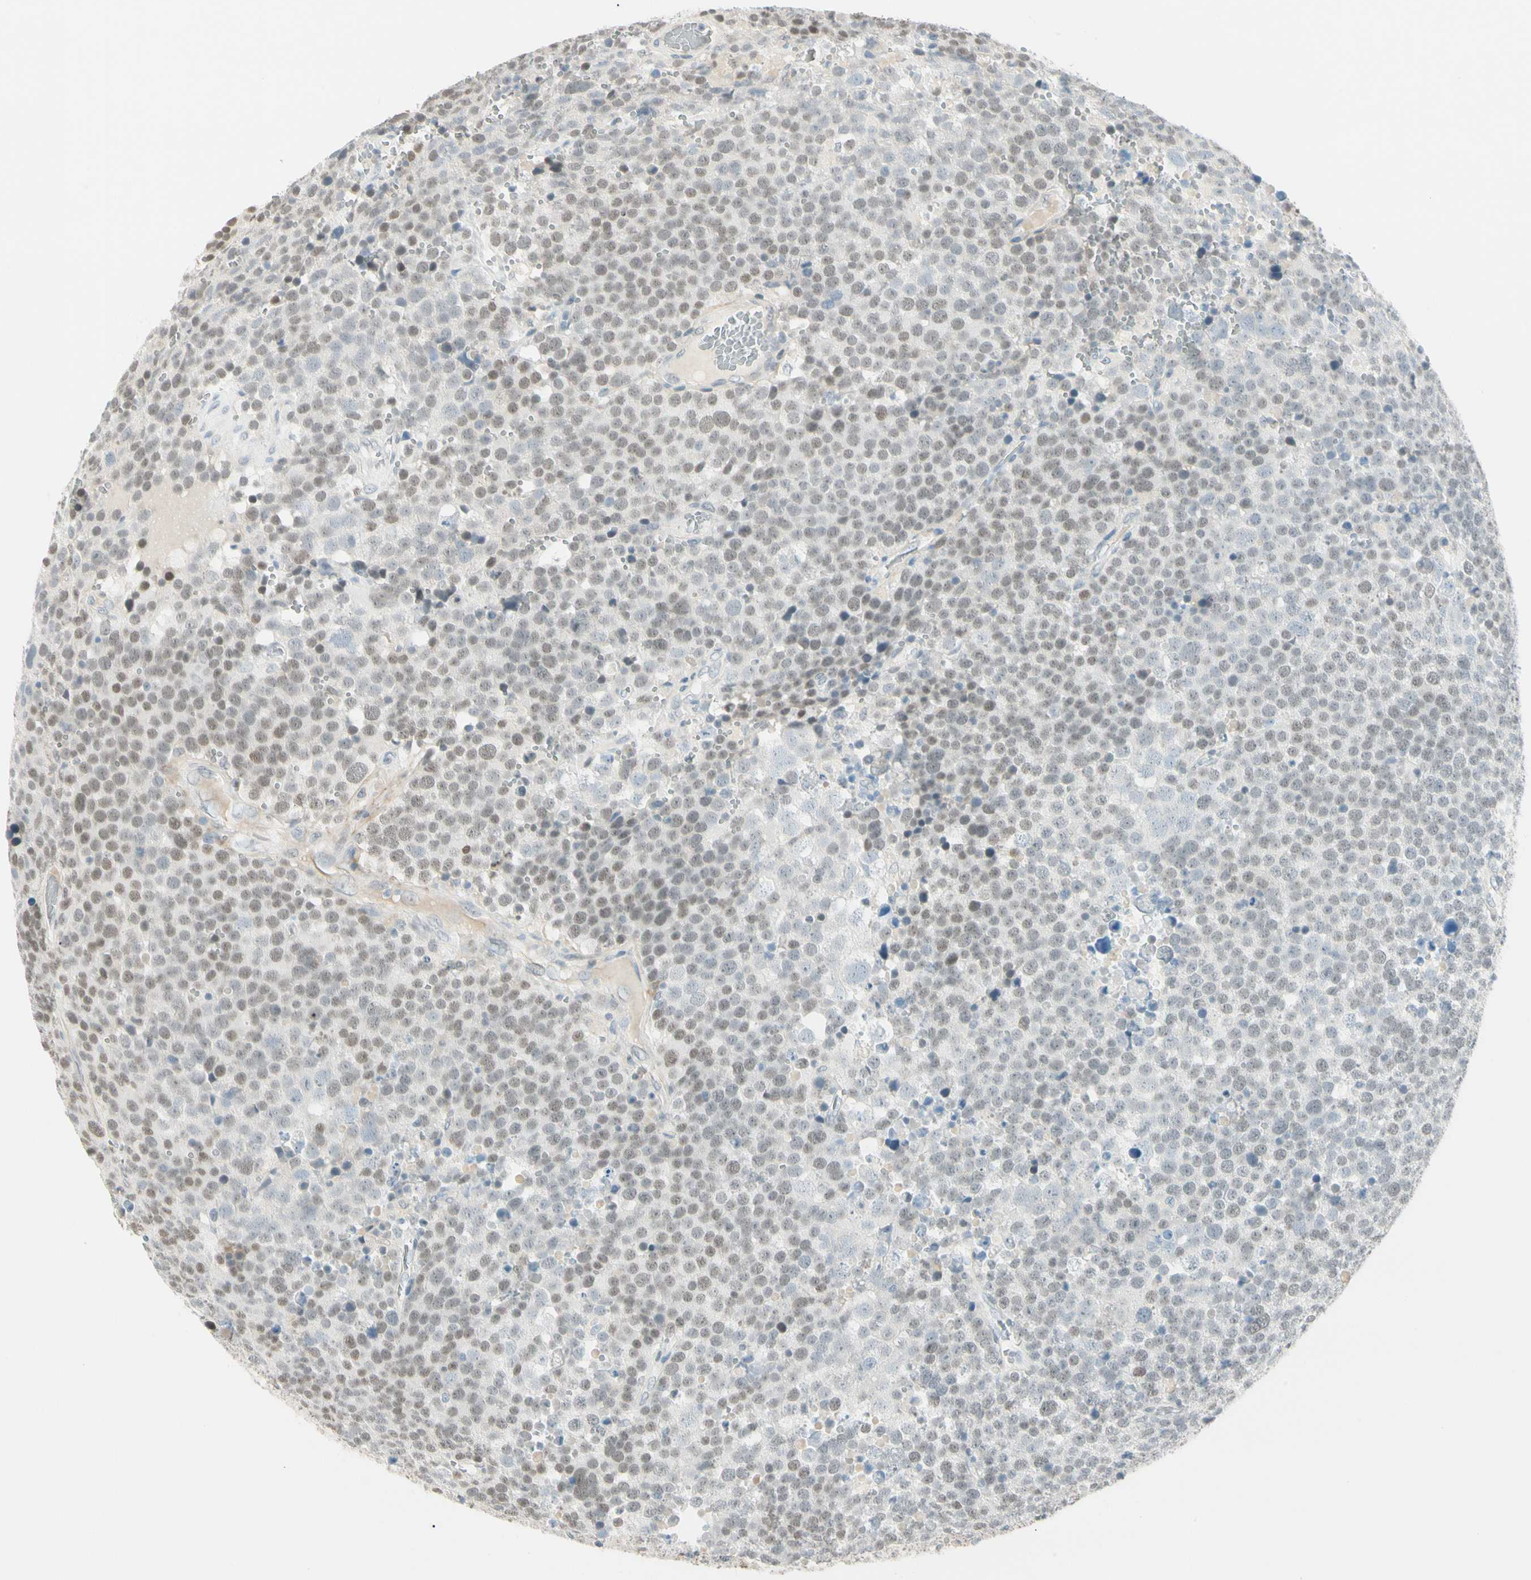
{"staining": {"intensity": "weak", "quantity": "25%-75%", "location": "nuclear"}, "tissue": "testis cancer", "cell_type": "Tumor cells", "image_type": "cancer", "snomed": [{"axis": "morphology", "description": "Seminoma, NOS"}, {"axis": "topography", "description": "Testis"}], "caption": "Human testis cancer (seminoma) stained with a protein marker displays weak staining in tumor cells.", "gene": "ASPN", "patient": {"sex": "male", "age": 71}}